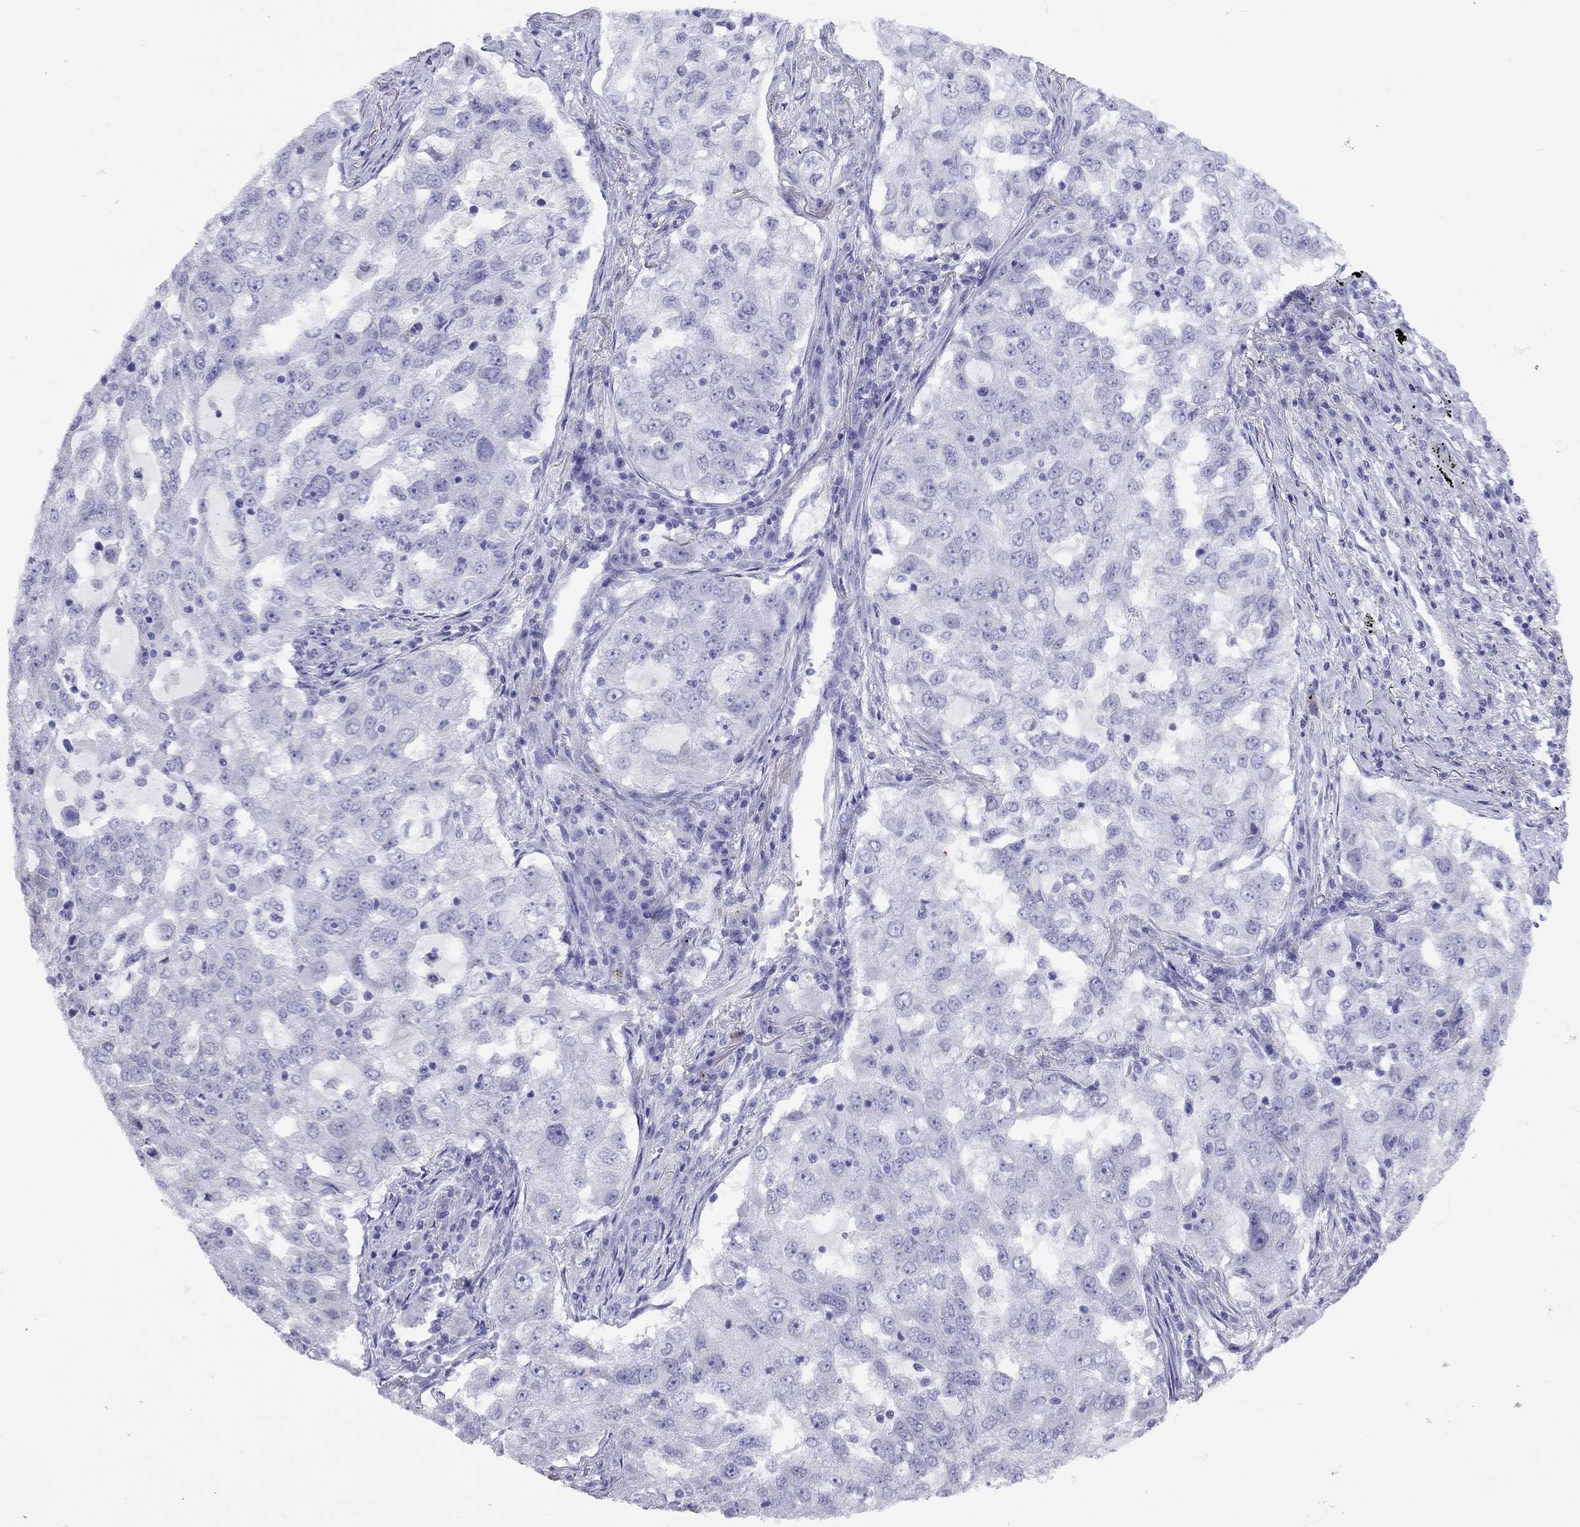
{"staining": {"intensity": "negative", "quantity": "none", "location": "none"}, "tissue": "lung cancer", "cell_type": "Tumor cells", "image_type": "cancer", "snomed": [{"axis": "morphology", "description": "Adenocarcinoma, NOS"}, {"axis": "topography", "description": "Lung"}], "caption": "Micrograph shows no protein positivity in tumor cells of adenocarcinoma (lung) tissue.", "gene": "DPY19L2", "patient": {"sex": "female", "age": 61}}